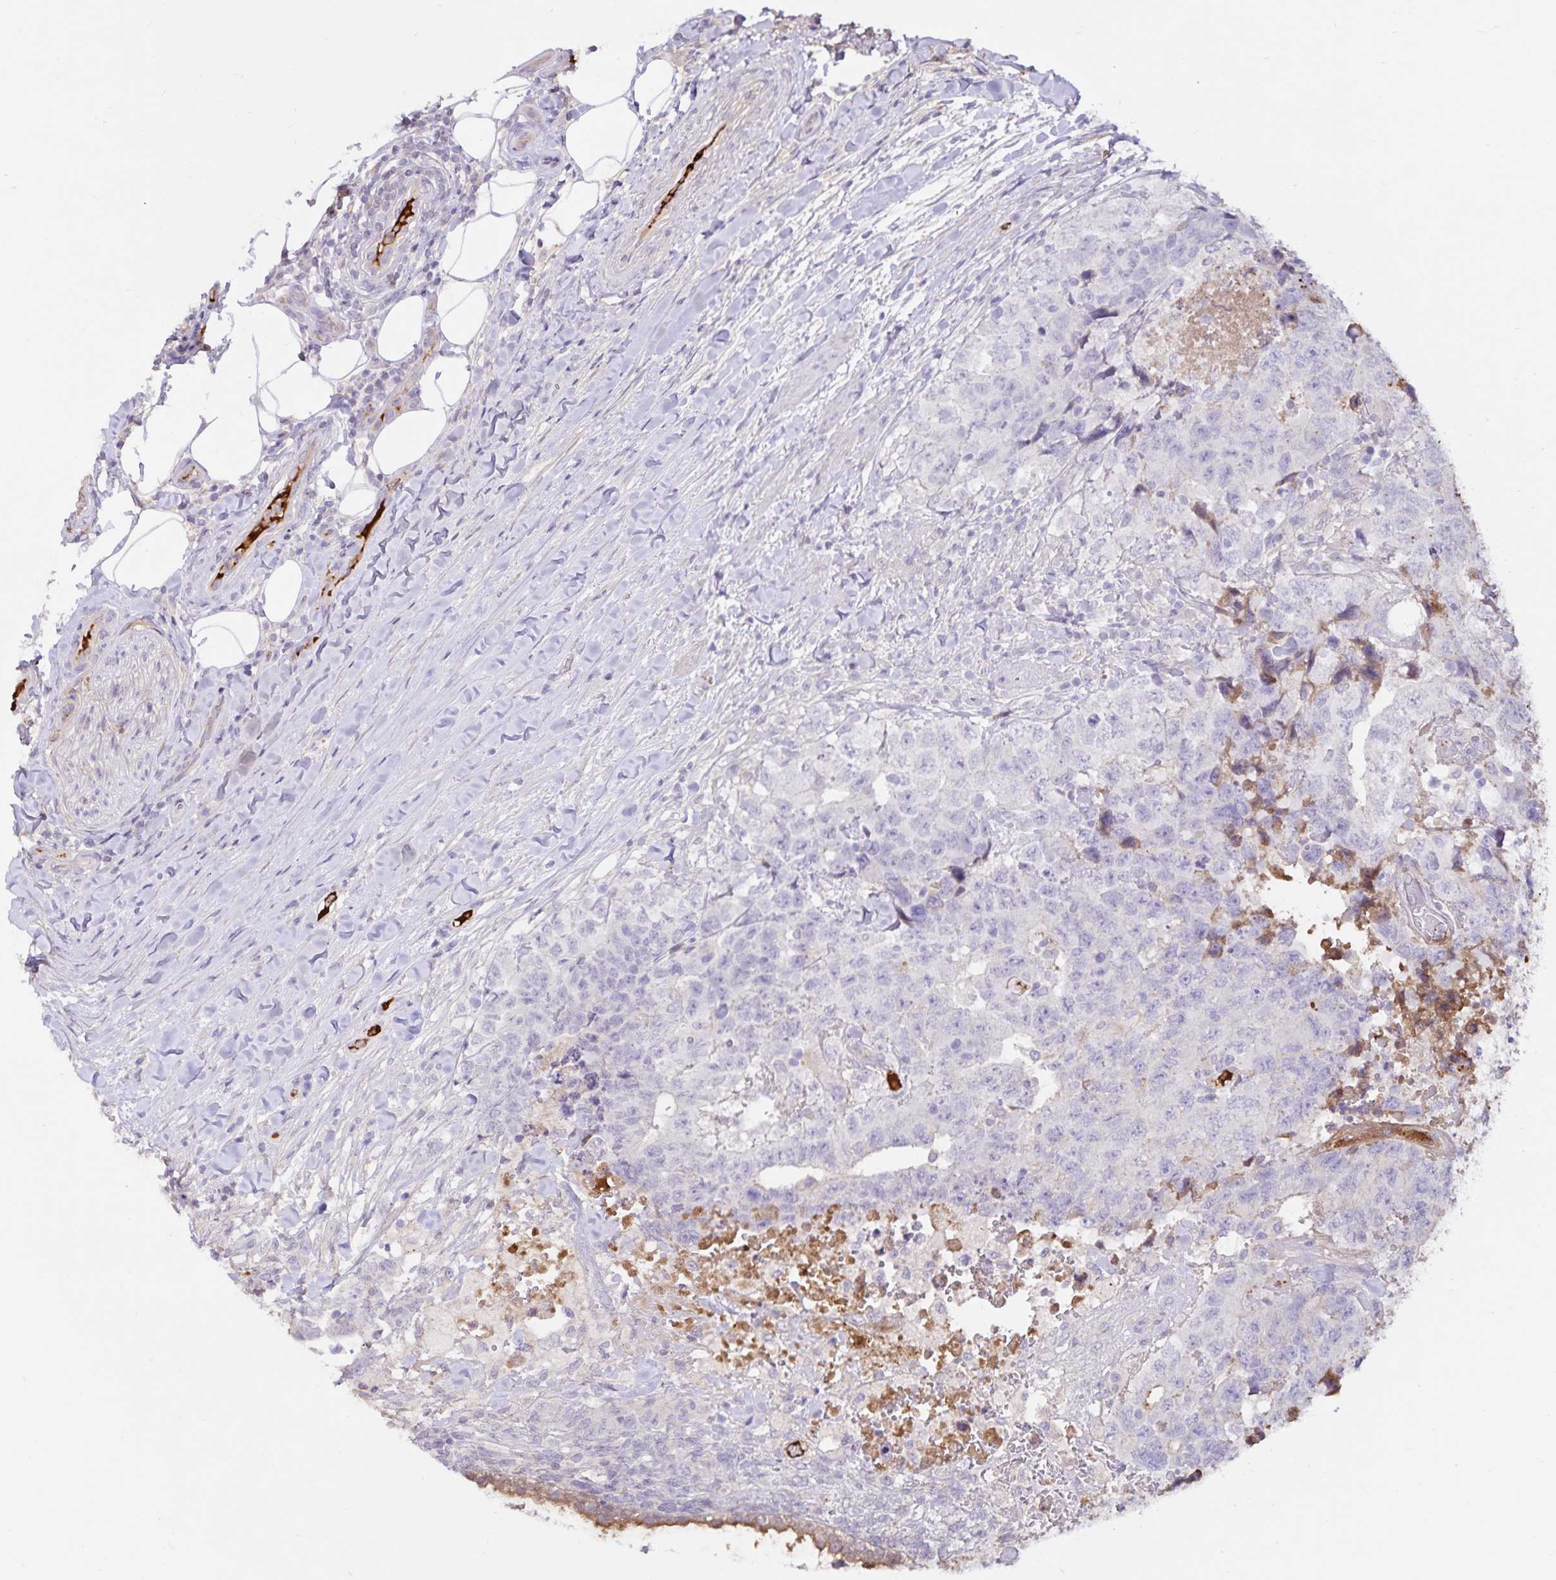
{"staining": {"intensity": "negative", "quantity": "none", "location": "none"}, "tissue": "testis cancer", "cell_type": "Tumor cells", "image_type": "cancer", "snomed": [{"axis": "morphology", "description": "Carcinoma, Embryonal, NOS"}, {"axis": "topography", "description": "Testis"}], "caption": "High power microscopy micrograph of an immunohistochemistry image of embryonal carcinoma (testis), revealing no significant positivity in tumor cells. The staining is performed using DAB brown chromogen with nuclei counter-stained in using hematoxylin.", "gene": "FGG", "patient": {"sex": "male", "age": 24}}